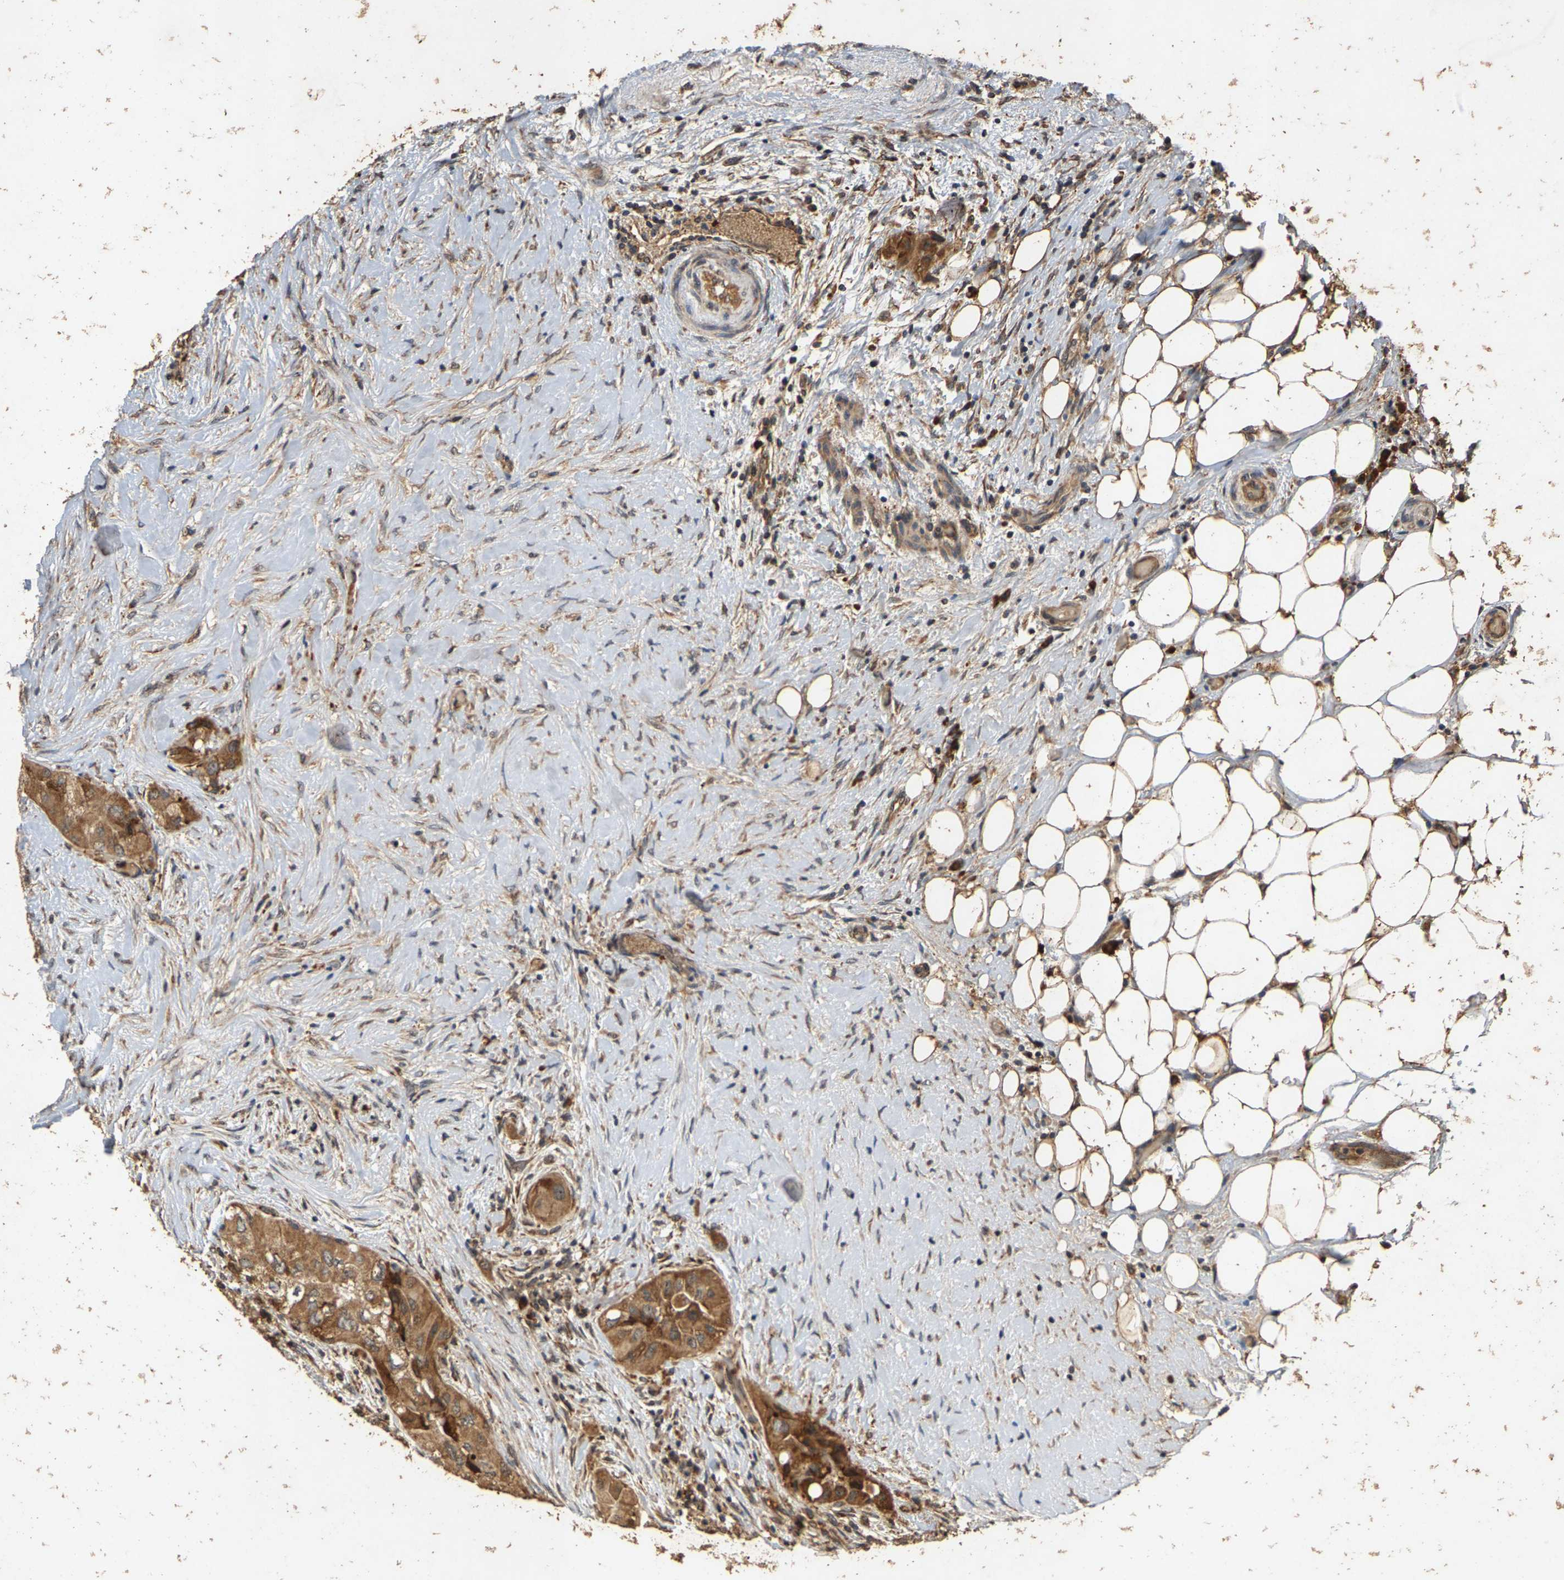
{"staining": {"intensity": "moderate", "quantity": ">75%", "location": "cytoplasmic/membranous"}, "tissue": "thyroid cancer", "cell_type": "Tumor cells", "image_type": "cancer", "snomed": [{"axis": "morphology", "description": "Papillary adenocarcinoma, NOS"}, {"axis": "topography", "description": "Thyroid gland"}], "caption": "Immunohistochemical staining of papillary adenocarcinoma (thyroid) displays medium levels of moderate cytoplasmic/membranous protein expression in approximately >75% of tumor cells. The staining is performed using DAB brown chromogen to label protein expression. The nuclei are counter-stained blue using hematoxylin.", "gene": "CIDEC", "patient": {"sex": "female", "age": 59}}